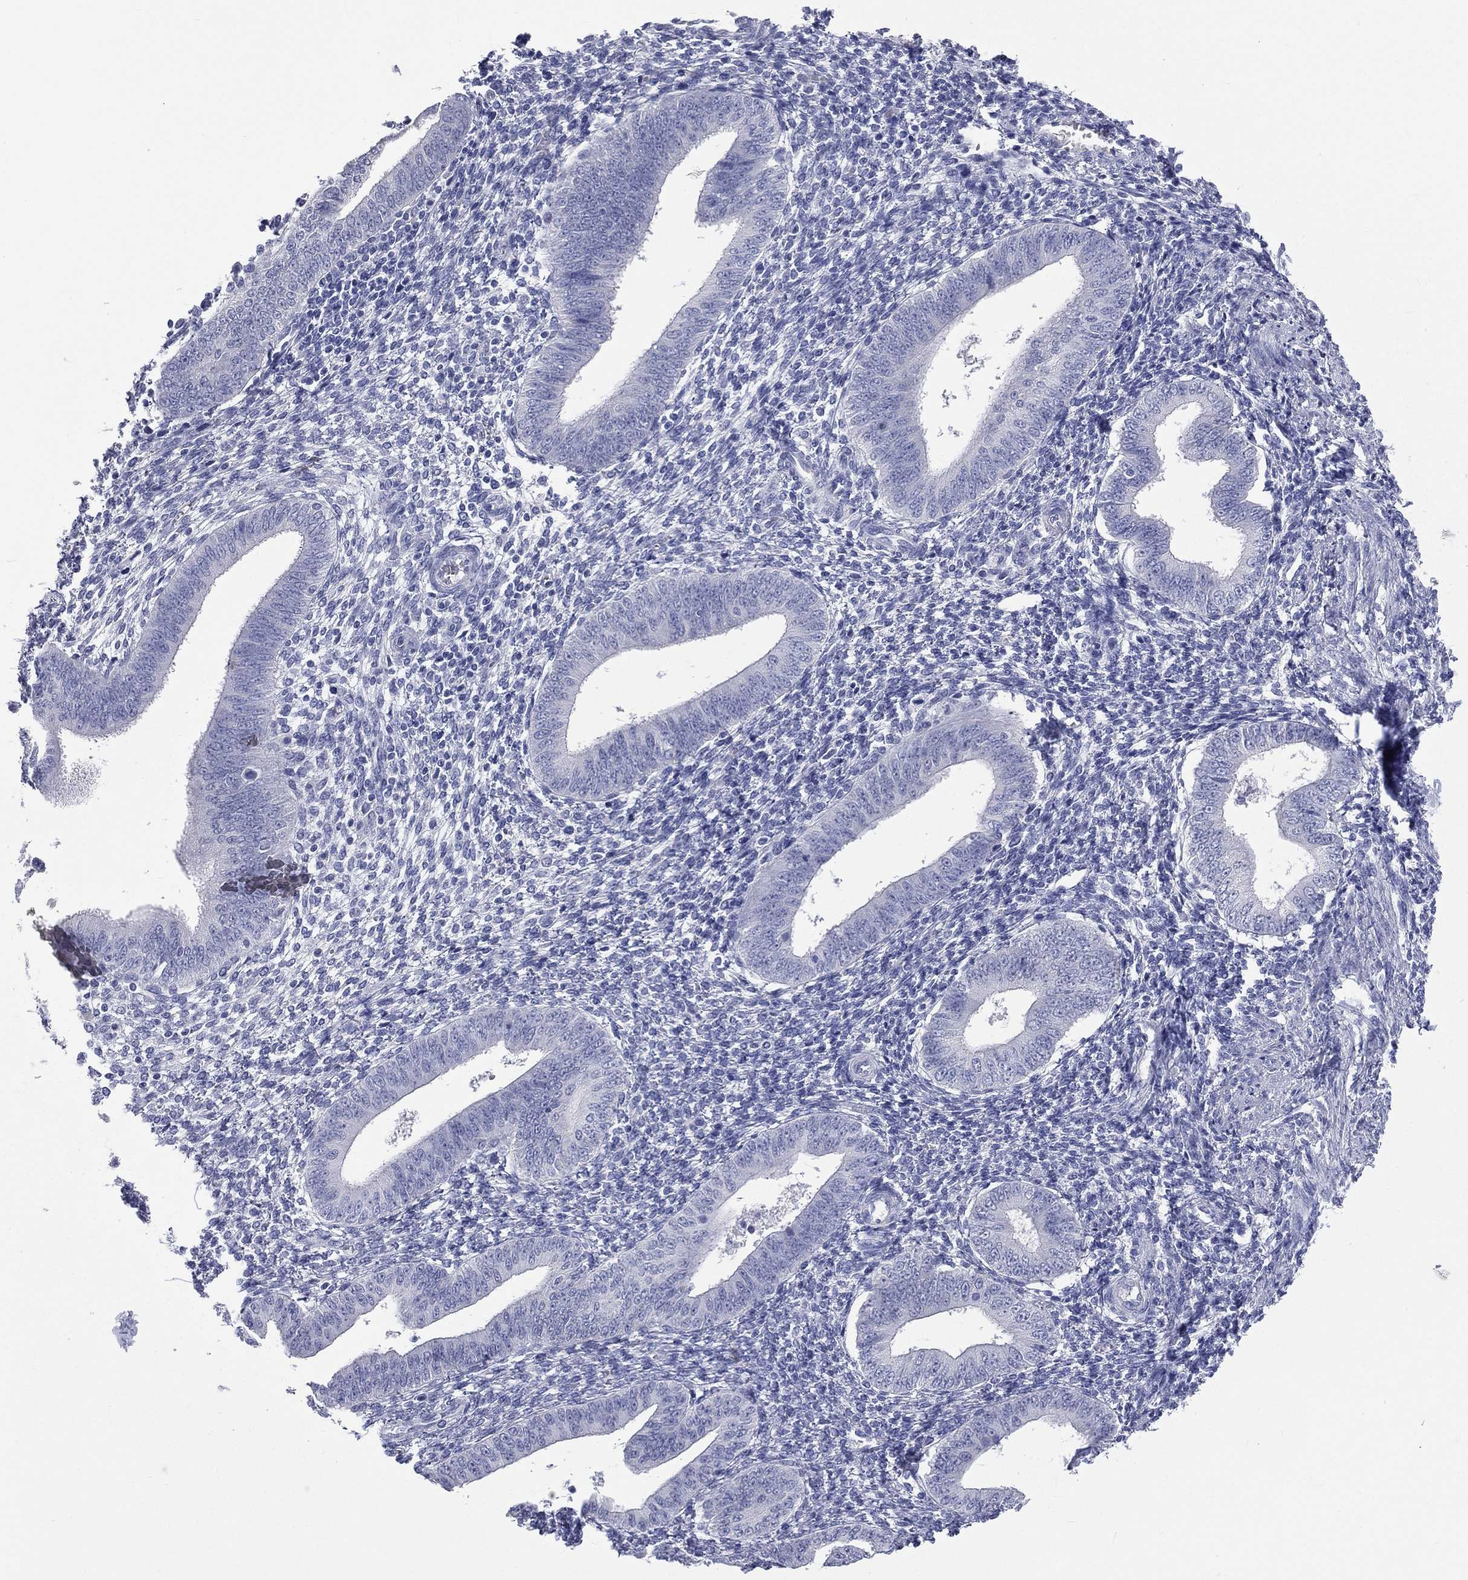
{"staining": {"intensity": "negative", "quantity": "none", "location": "none"}, "tissue": "endometrium", "cell_type": "Cells in endometrial stroma", "image_type": "normal", "snomed": [{"axis": "morphology", "description": "Normal tissue, NOS"}, {"axis": "topography", "description": "Endometrium"}], "caption": "High magnification brightfield microscopy of normal endometrium stained with DAB (3,3'-diaminobenzidine) (brown) and counterstained with hematoxylin (blue): cells in endometrial stroma show no significant expression.", "gene": "CES2", "patient": {"sex": "female", "age": 39}}